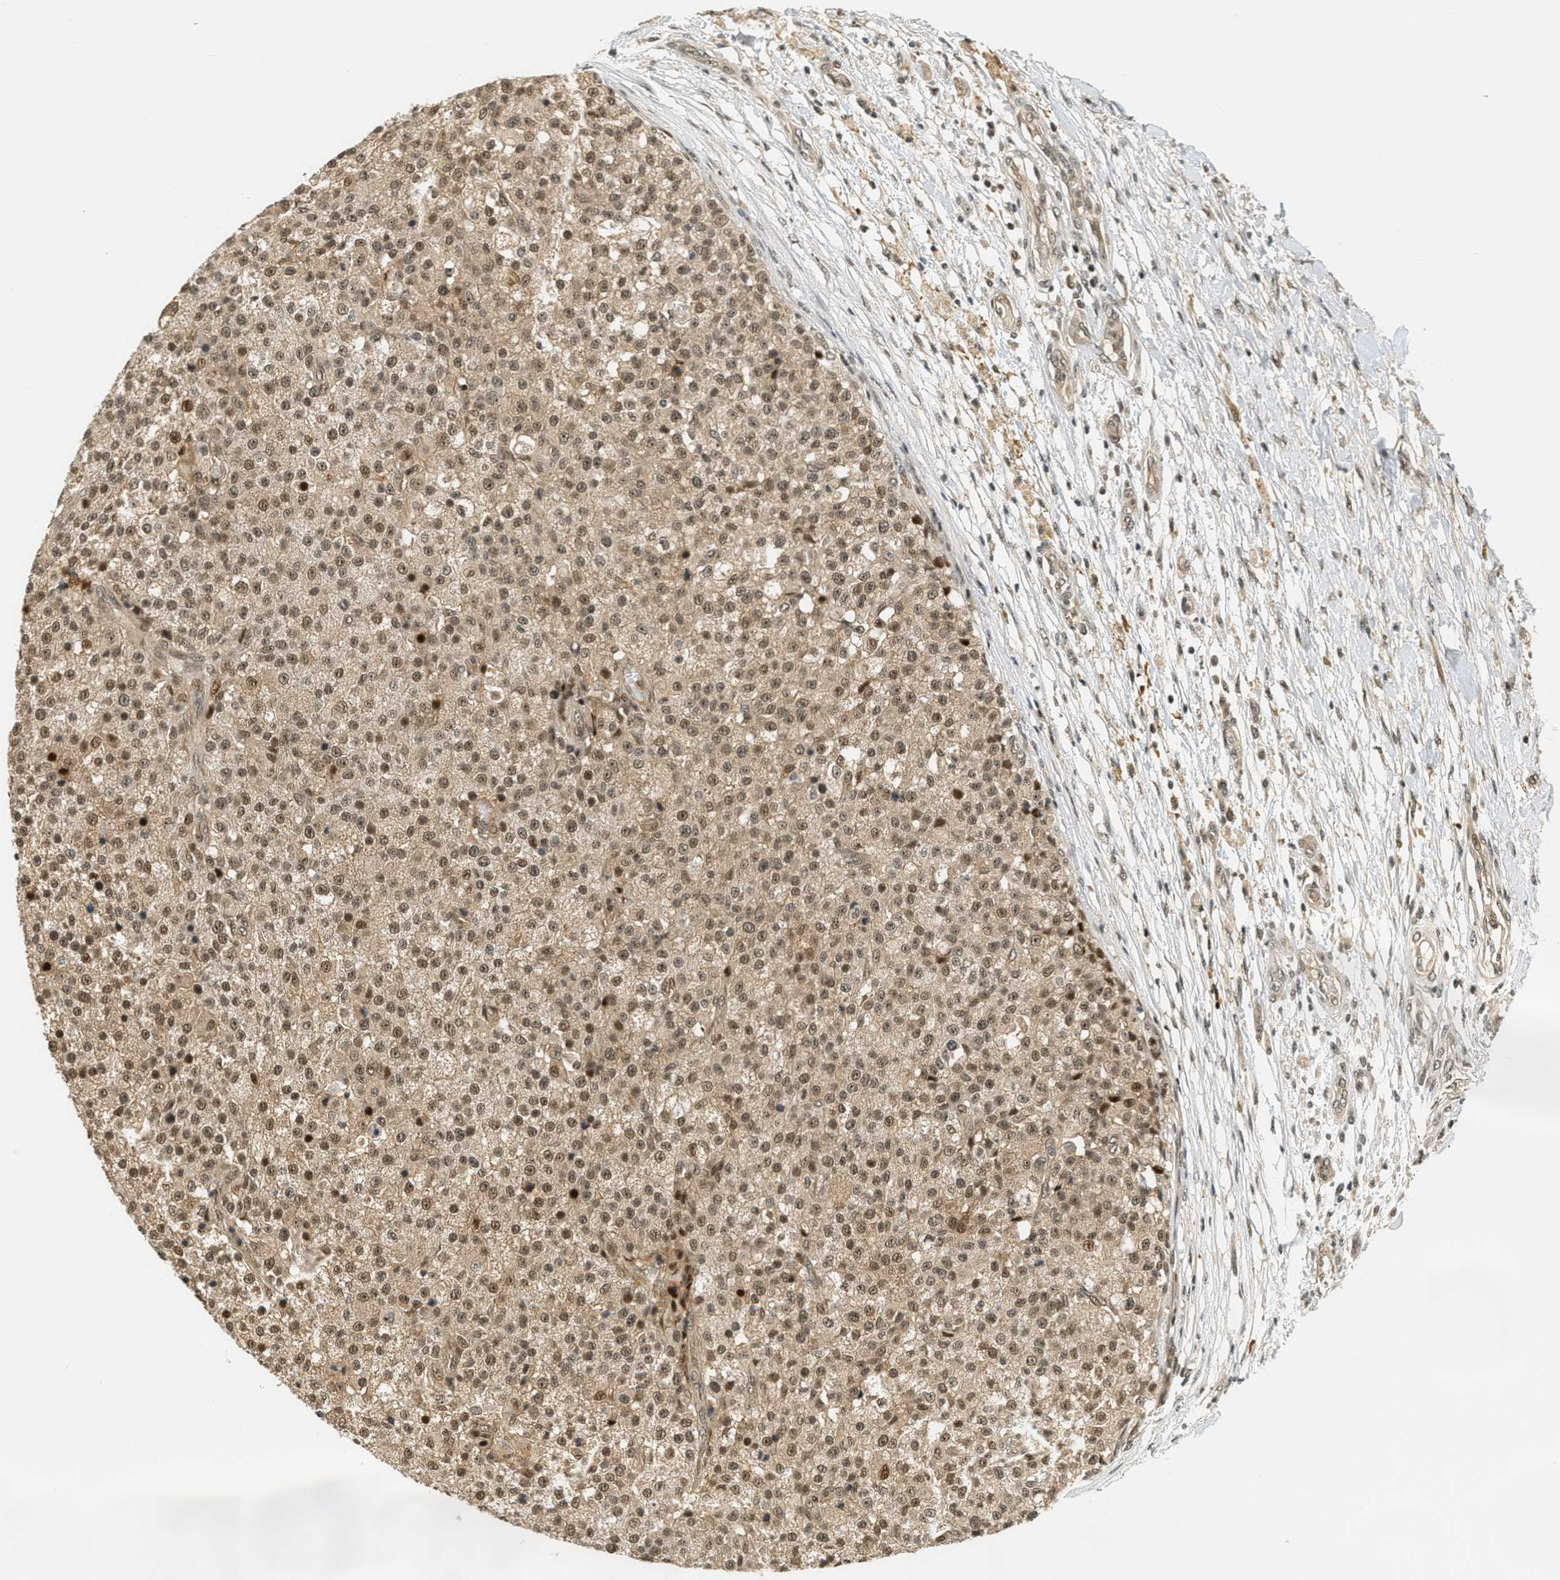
{"staining": {"intensity": "moderate", "quantity": ">75%", "location": "cytoplasmic/membranous,nuclear"}, "tissue": "testis cancer", "cell_type": "Tumor cells", "image_type": "cancer", "snomed": [{"axis": "morphology", "description": "Seminoma, NOS"}, {"axis": "topography", "description": "Testis"}], "caption": "IHC staining of testis cancer, which displays medium levels of moderate cytoplasmic/membranous and nuclear positivity in about >75% of tumor cells indicating moderate cytoplasmic/membranous and nuclear protein positivity. The staining was performed using DAB (brown) for protein detection and nuclei were counterstained in hematoxylin (blue).", "gene": "FOXM1", "patient": {"sex": "male", "age": 59}}